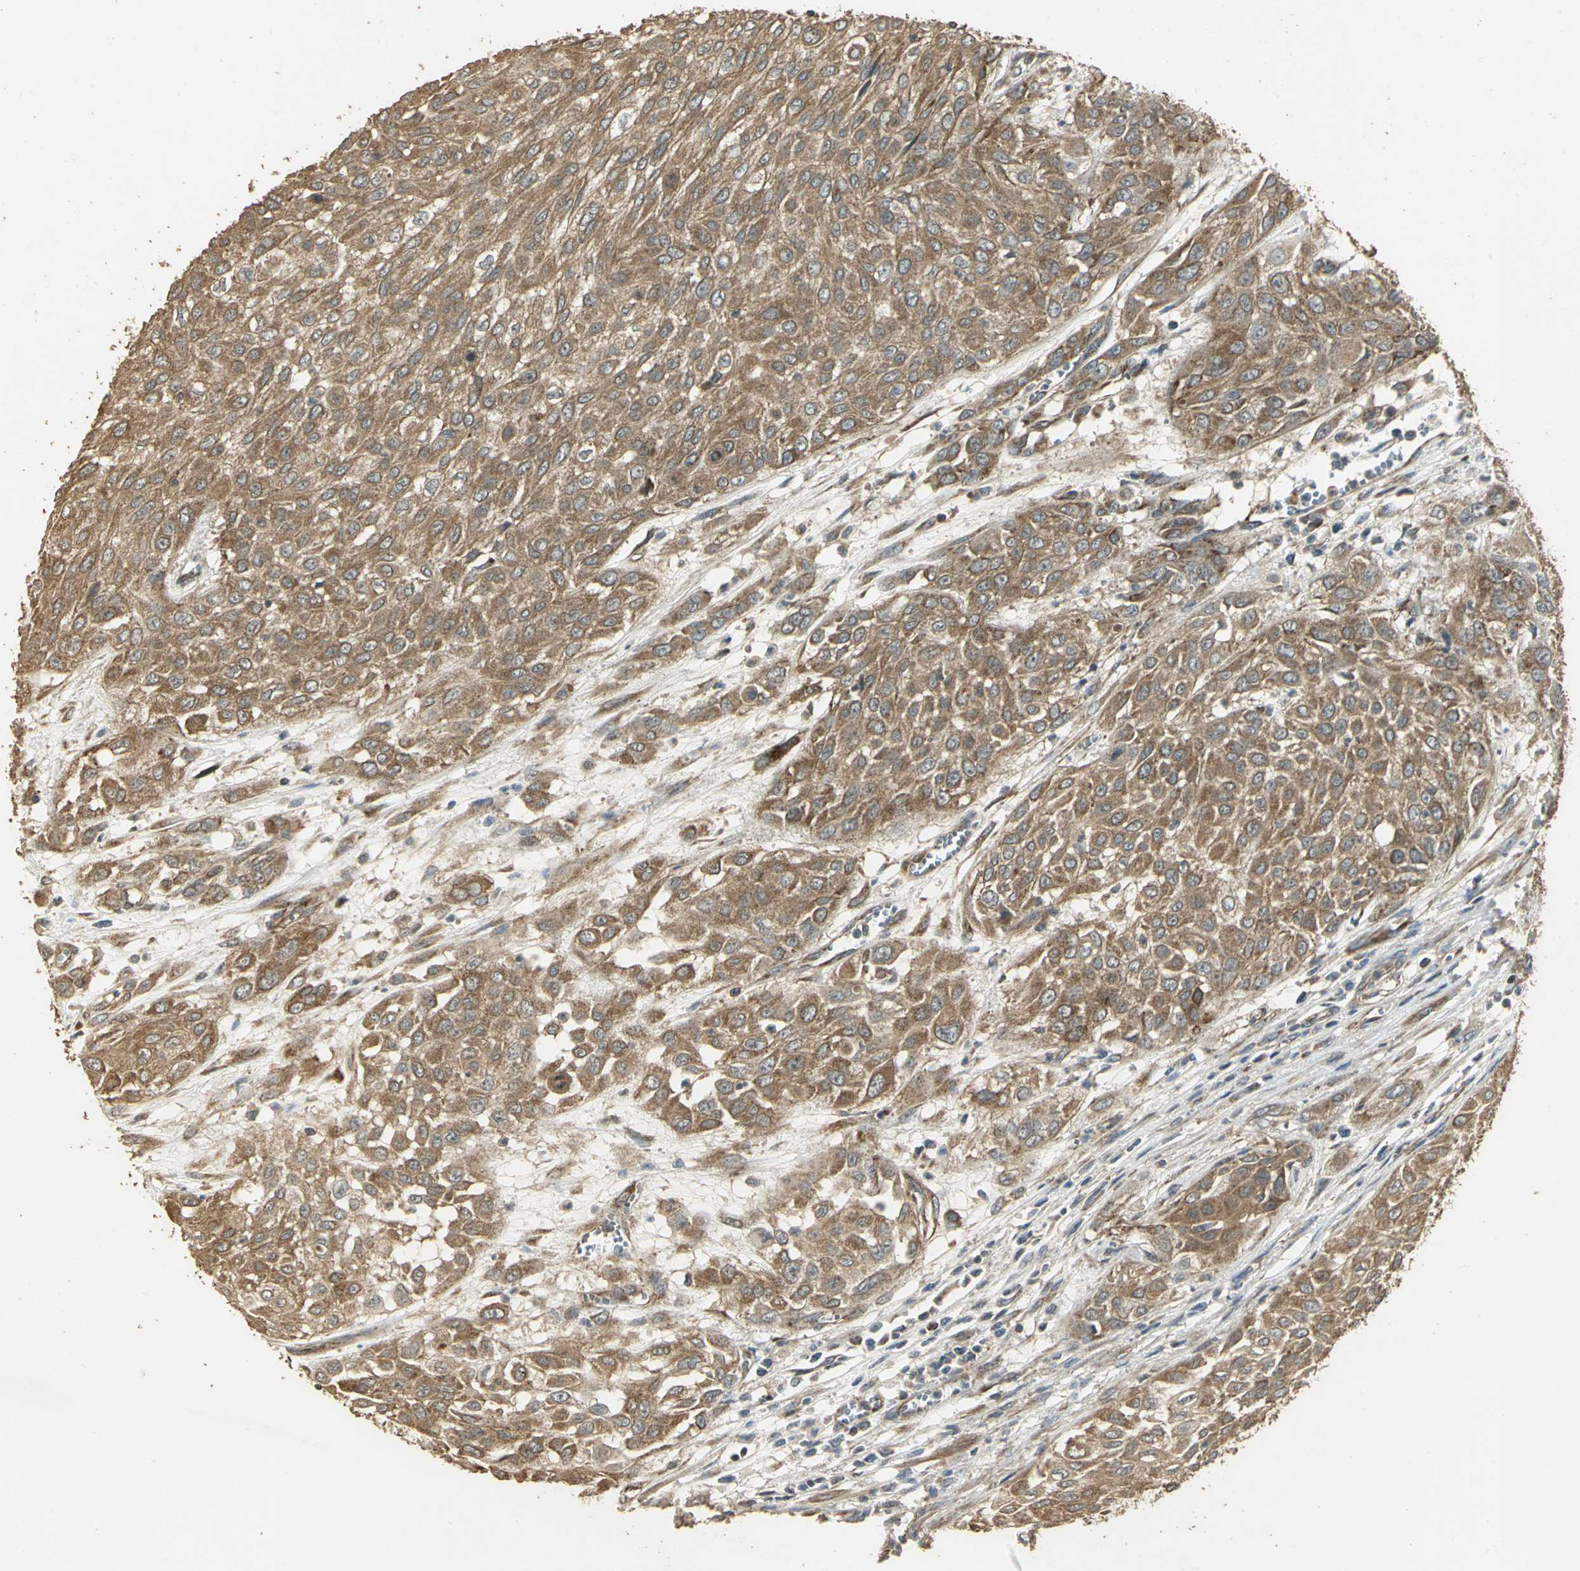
{"staining": {"intensity": "strong", "quantity": ">75%", "location": "cytoplasmic/membranous"}, "tissue": "urothelial cancer", "cell_type": "Tumor cells", "image_type": "cancer", "snomed": [{"axis": "morphology", "description": "Urothelial carcinoma, High grade"}, {"axis": "topography", "description": "Urinary bladder"}], "caption": "Urothelial cancer stained with DAB IHC demonstrates high levels of strong cytoplasmic/membranous expression in approximately >75% of tumor cells. (IHC, brightfield microscopy, high magnification).", "gene": "KANK1", "patient": {"sex": "male", "age": 57}}